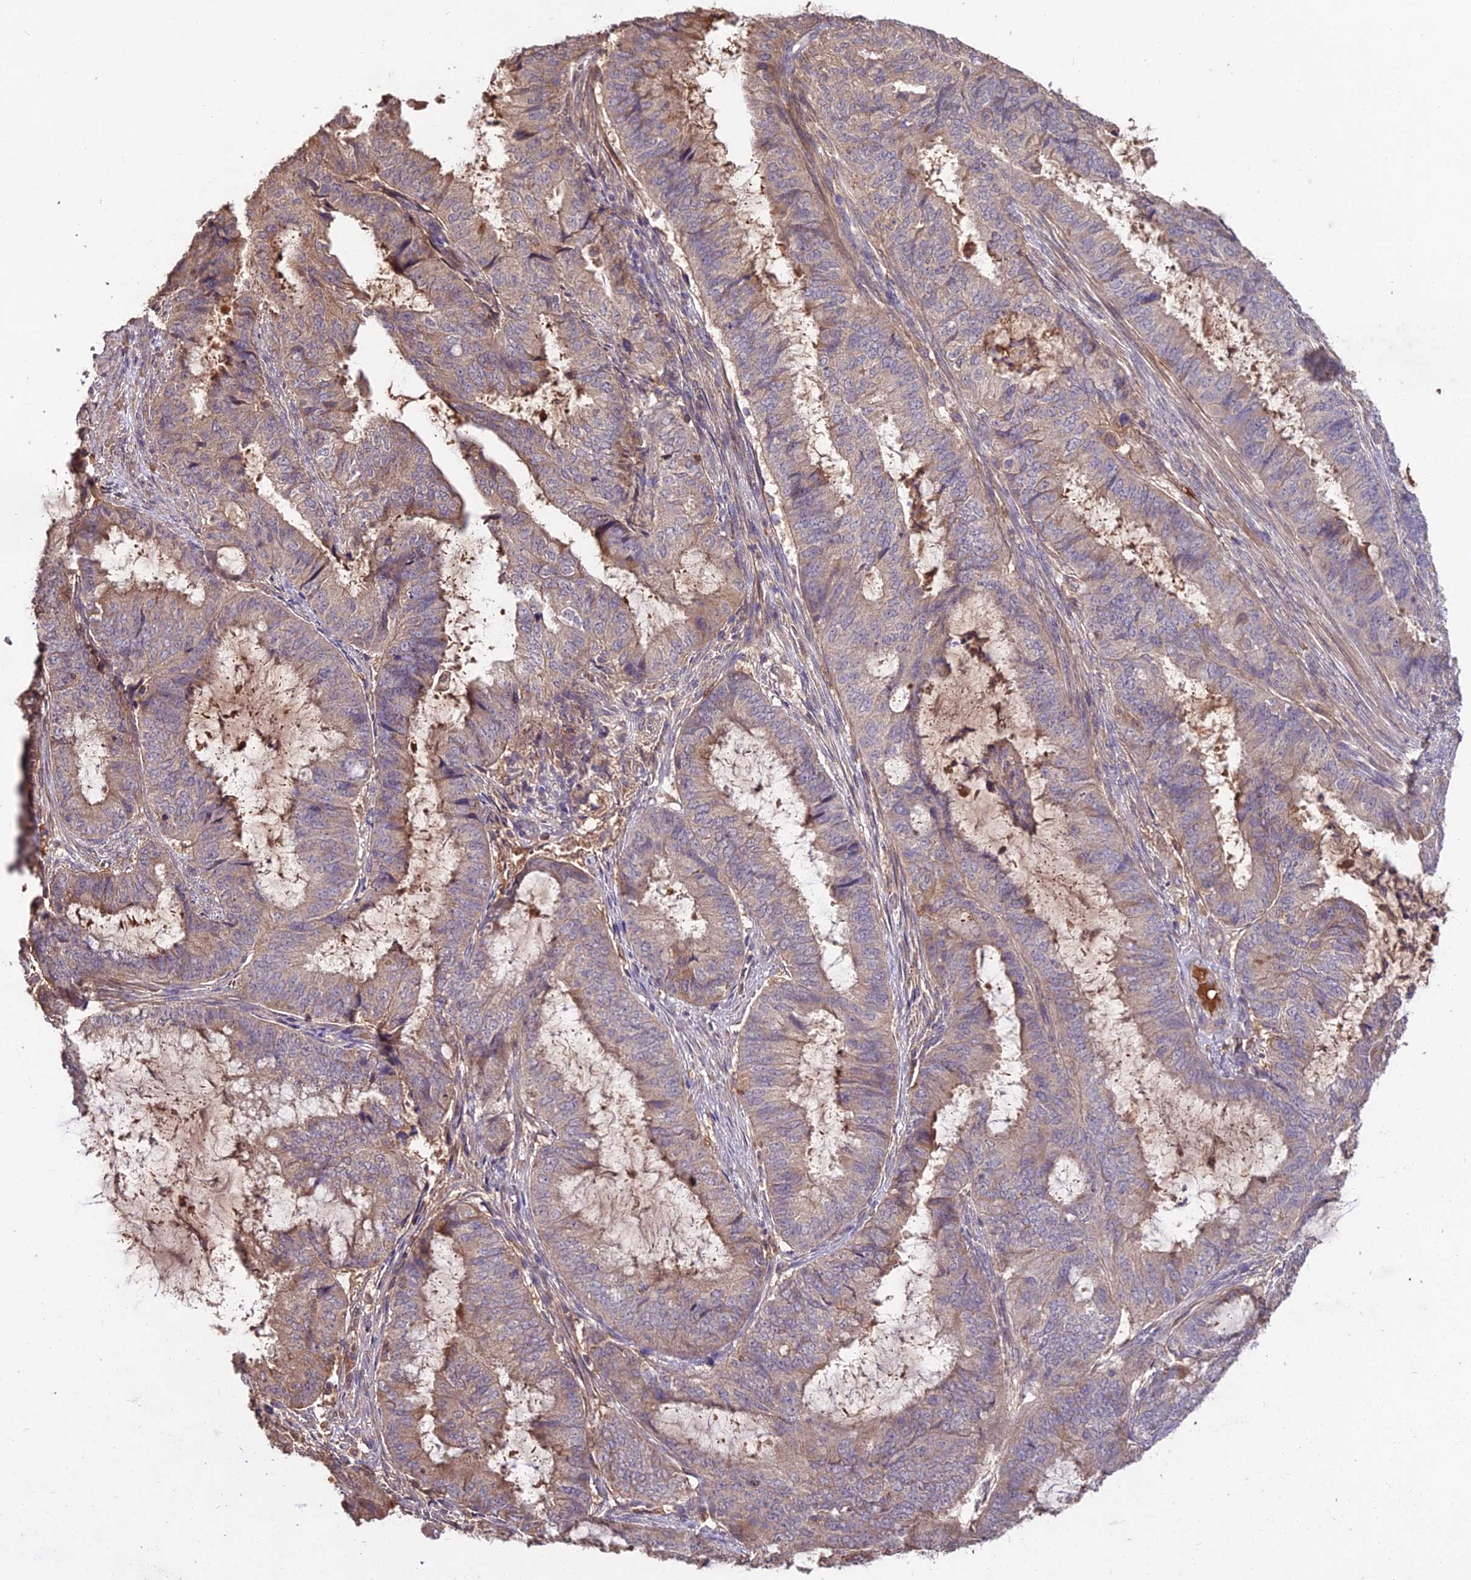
{"staining": {"intensity": "weak", "quantity": ">75%", "location": "cytoplasmic/membranous"}, "tissue": "endometrial cancer", "cell_type": "Tumor cells", "image_type": "cancer", "snomed": [{"axis": "morphology", "description": "Adenocarcinoma, NOS"}, {"axis": "topography", "description": "Endometrium"}], "caption": "Brown immunohistochemical staining in adenocarcinoma (endometrial) exhibits weak cytoplasmic/membranous staining in approximately >75% of tumor cells.", "gene": "KCTD16", "patient": {"sex": "female", "age": 51}}